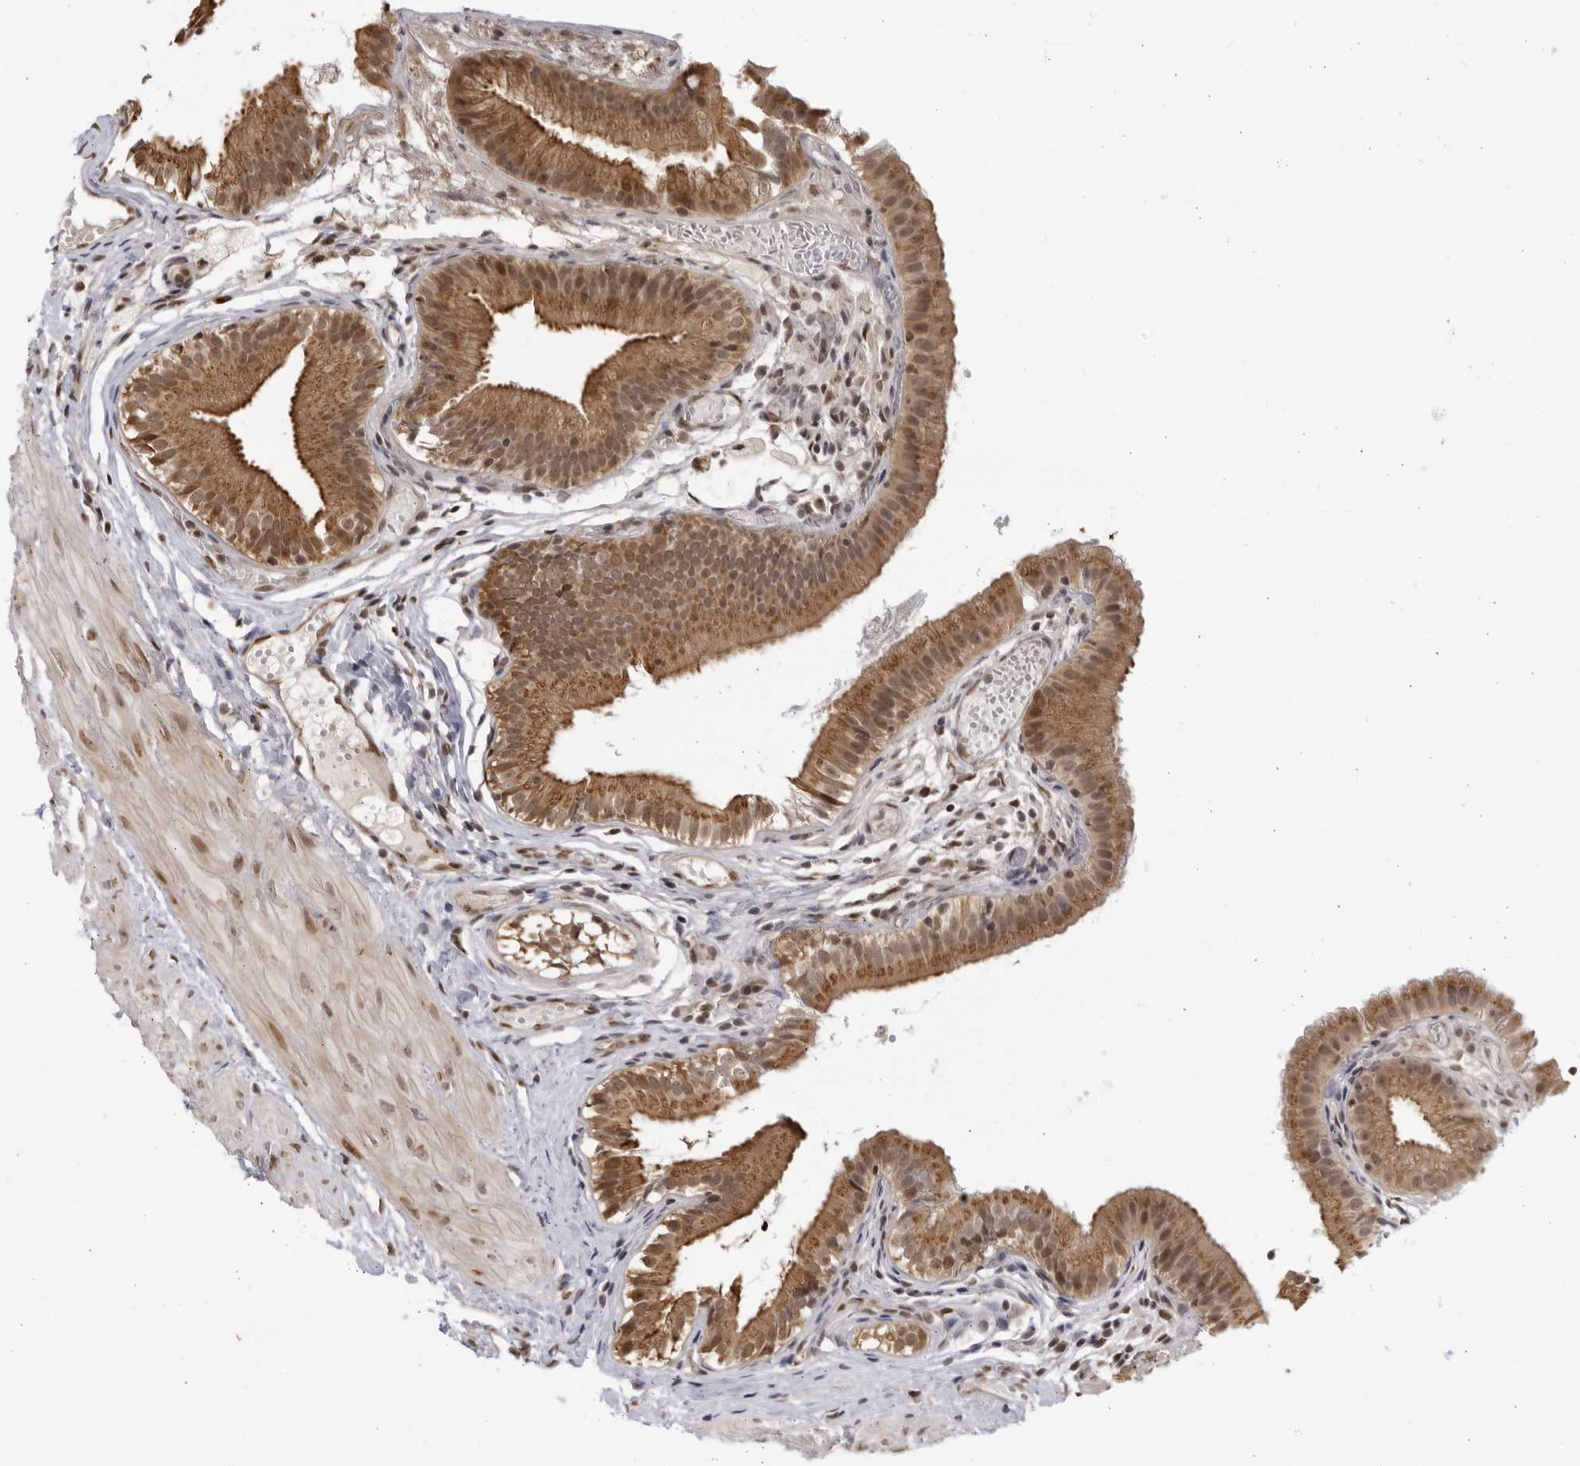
{"staining": {"intensity": "moderate", "quantity": ">75%", "location": "cytoplasmic/membranous,nuclear"}, "tissue": "gallbladder", "cell_type": "Glandular cells", "image_type": "normal", "snomed": [{"axis": "morphology", "description": "Normal tissue, NOS"}, {"axis": "topography", "description": "Gallbladder"}], "caption": "An IHC micrograph of benign tissue is shown. Protein staining in brown shows moderate cytoplasmic/membranous,nuclear positivity in gallbladder within glandular cells. Ihc stains the protein of interest in brown and the nuclei are stained blue.", "gene": "RASGEF1C", "patient": {"sex": "female", "age": 26}}